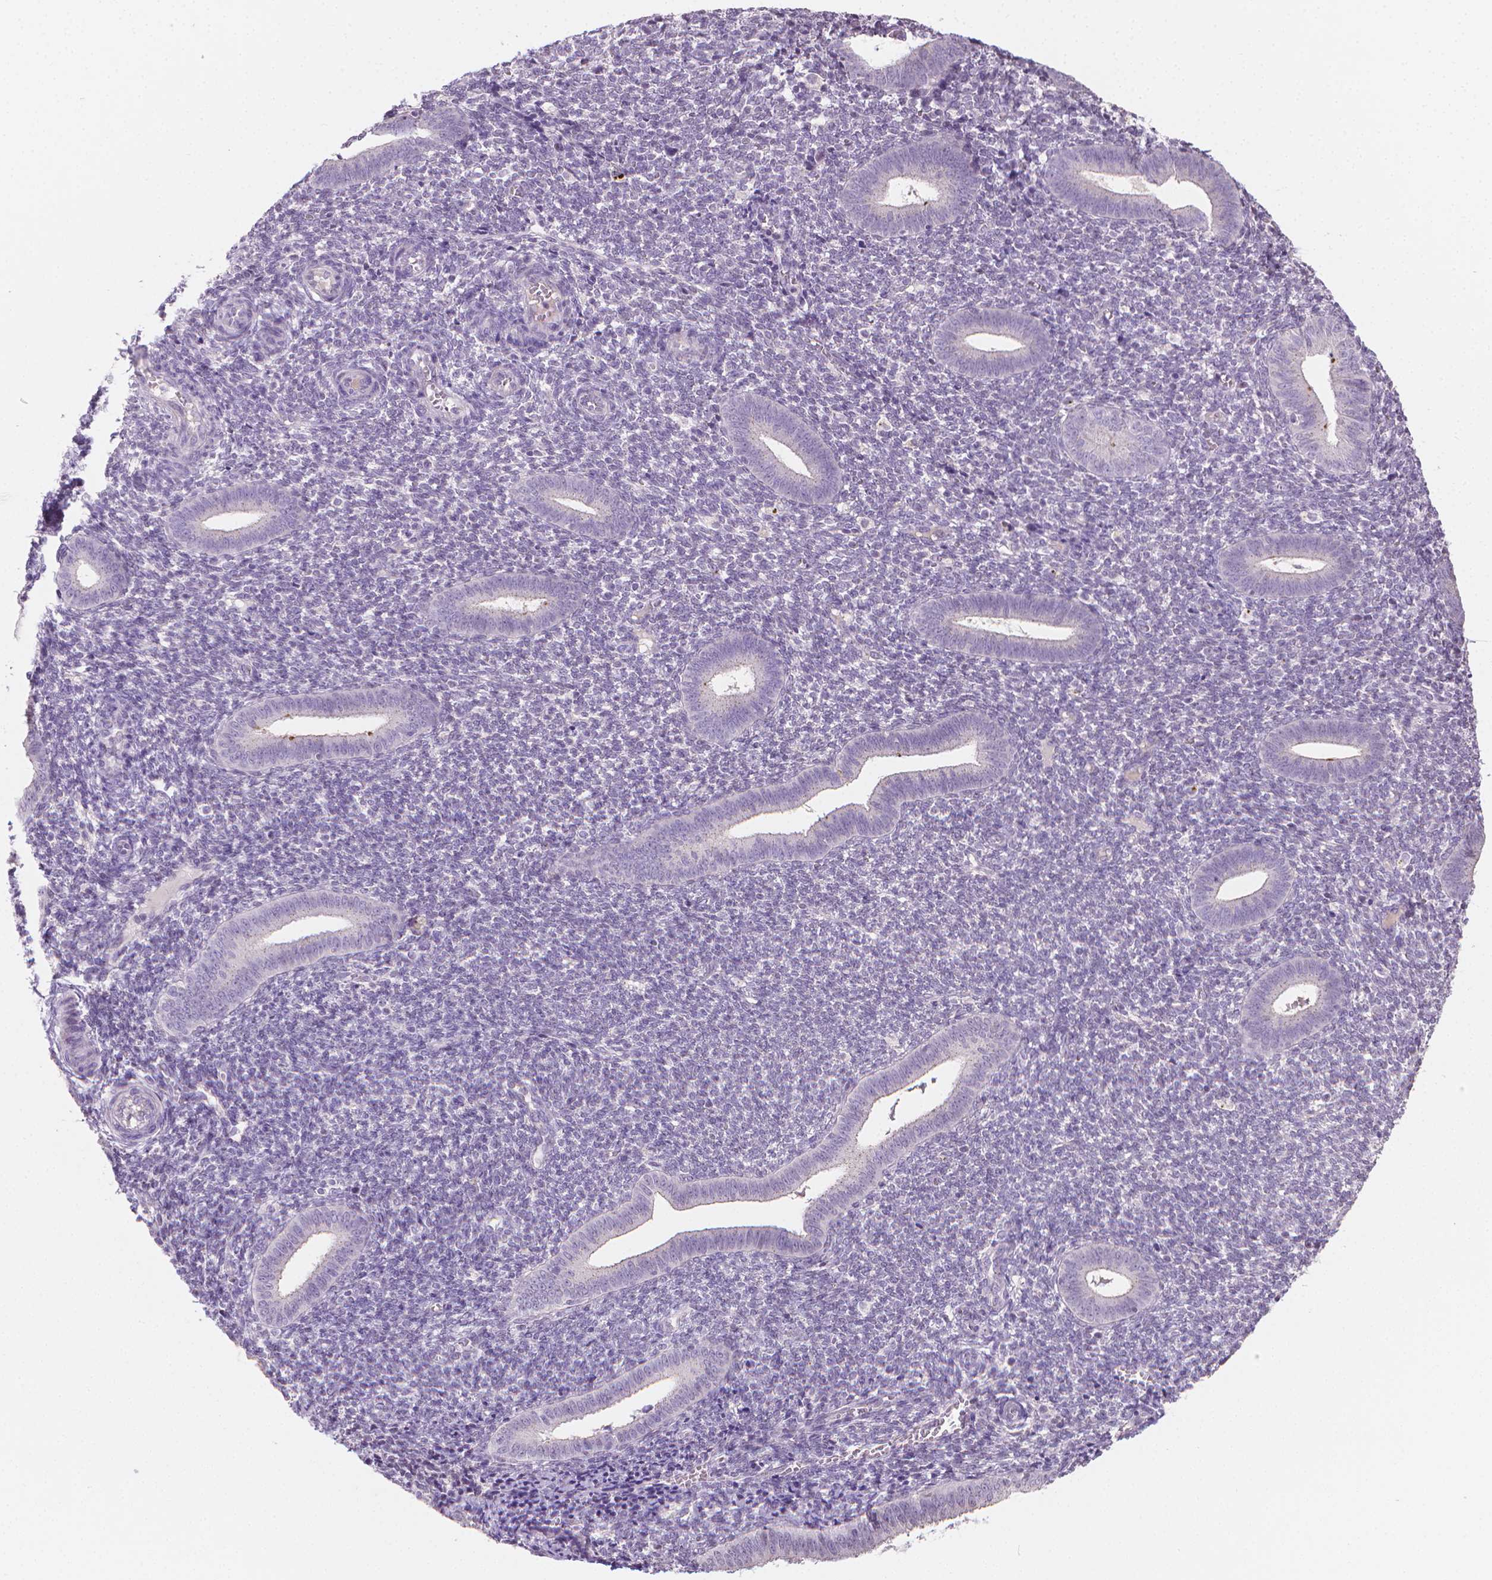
{"staining": {"intensity": "negative", "quantity": "none", "location": "none"}, "tissue": "endometrium", "cell_type": "Cells in endometrial stroma", "image_type": "normal", "snomed": [{"axis": "morphology", "description": "Normal tissue, NOS"}, {"axis": "topography", "description": "Endometrium"}], "caption": "Photomicrograph shows no protein expression in cells in endometrial stroma of unremarkable endometrium. (DAB IHC, high magnification).", "gene": "NCAN", "patient": {"sex": "female", "age": 25}}